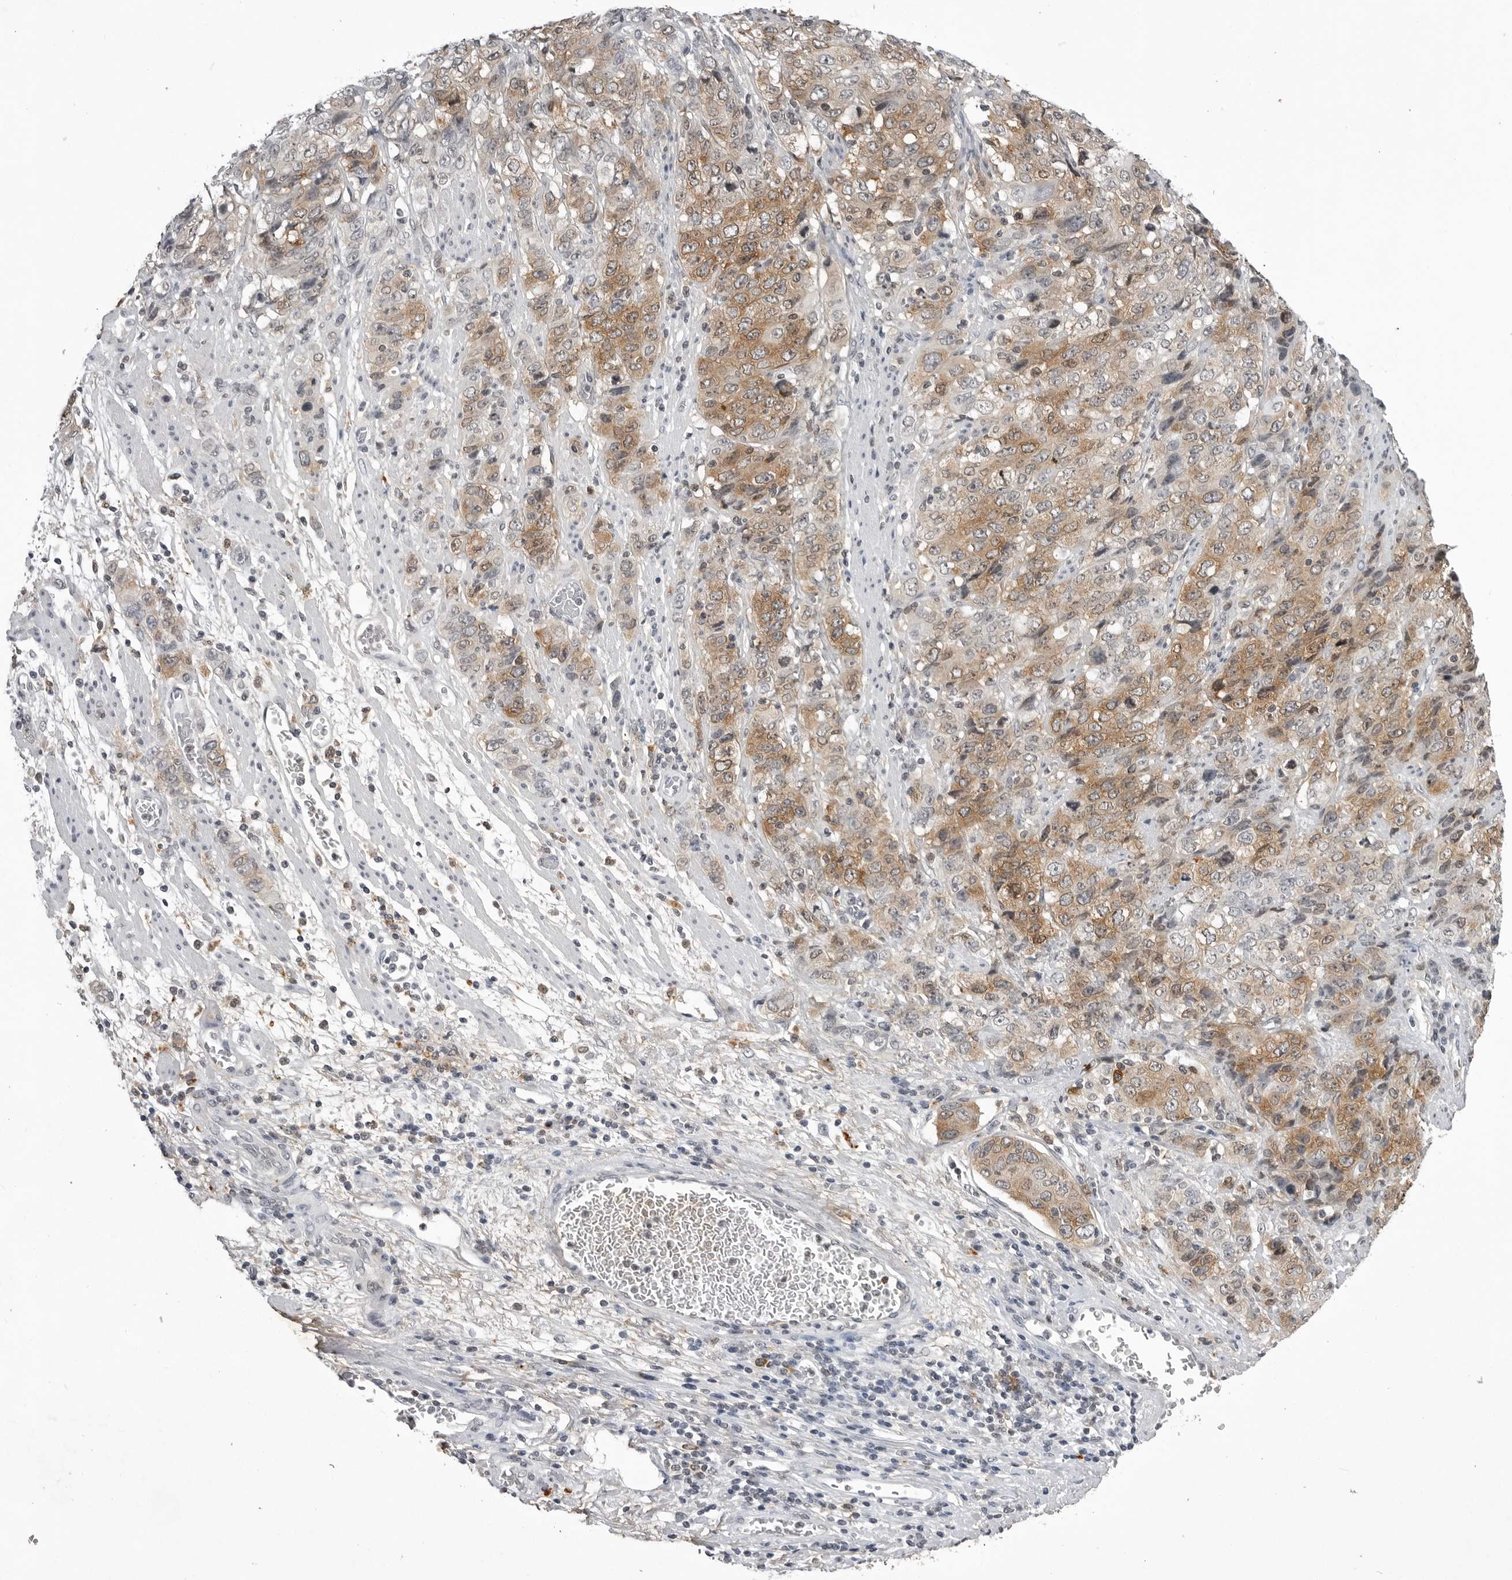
{"staining": {"intensity": "moderate", "quantity": ">75%", "location": "cytoplasmic/membranous"}, "tissue": "stomach cancer", "cell_type": "Tumor cells", "image_type": "cancer", "snomed": [{"axis": "morphology", "description": "Adenocarcinoma, NOS"}, {"axis": "topography", "description": "Stomach"}], "caption": "A medium amount of moderate cytoplasmic/membranous staining is appreciated in about >75% of tumor cells in adenocarcinoma (stomach) tissue.", "gene": "RRM1", "patient": {"sex": "male", "age": 48}}